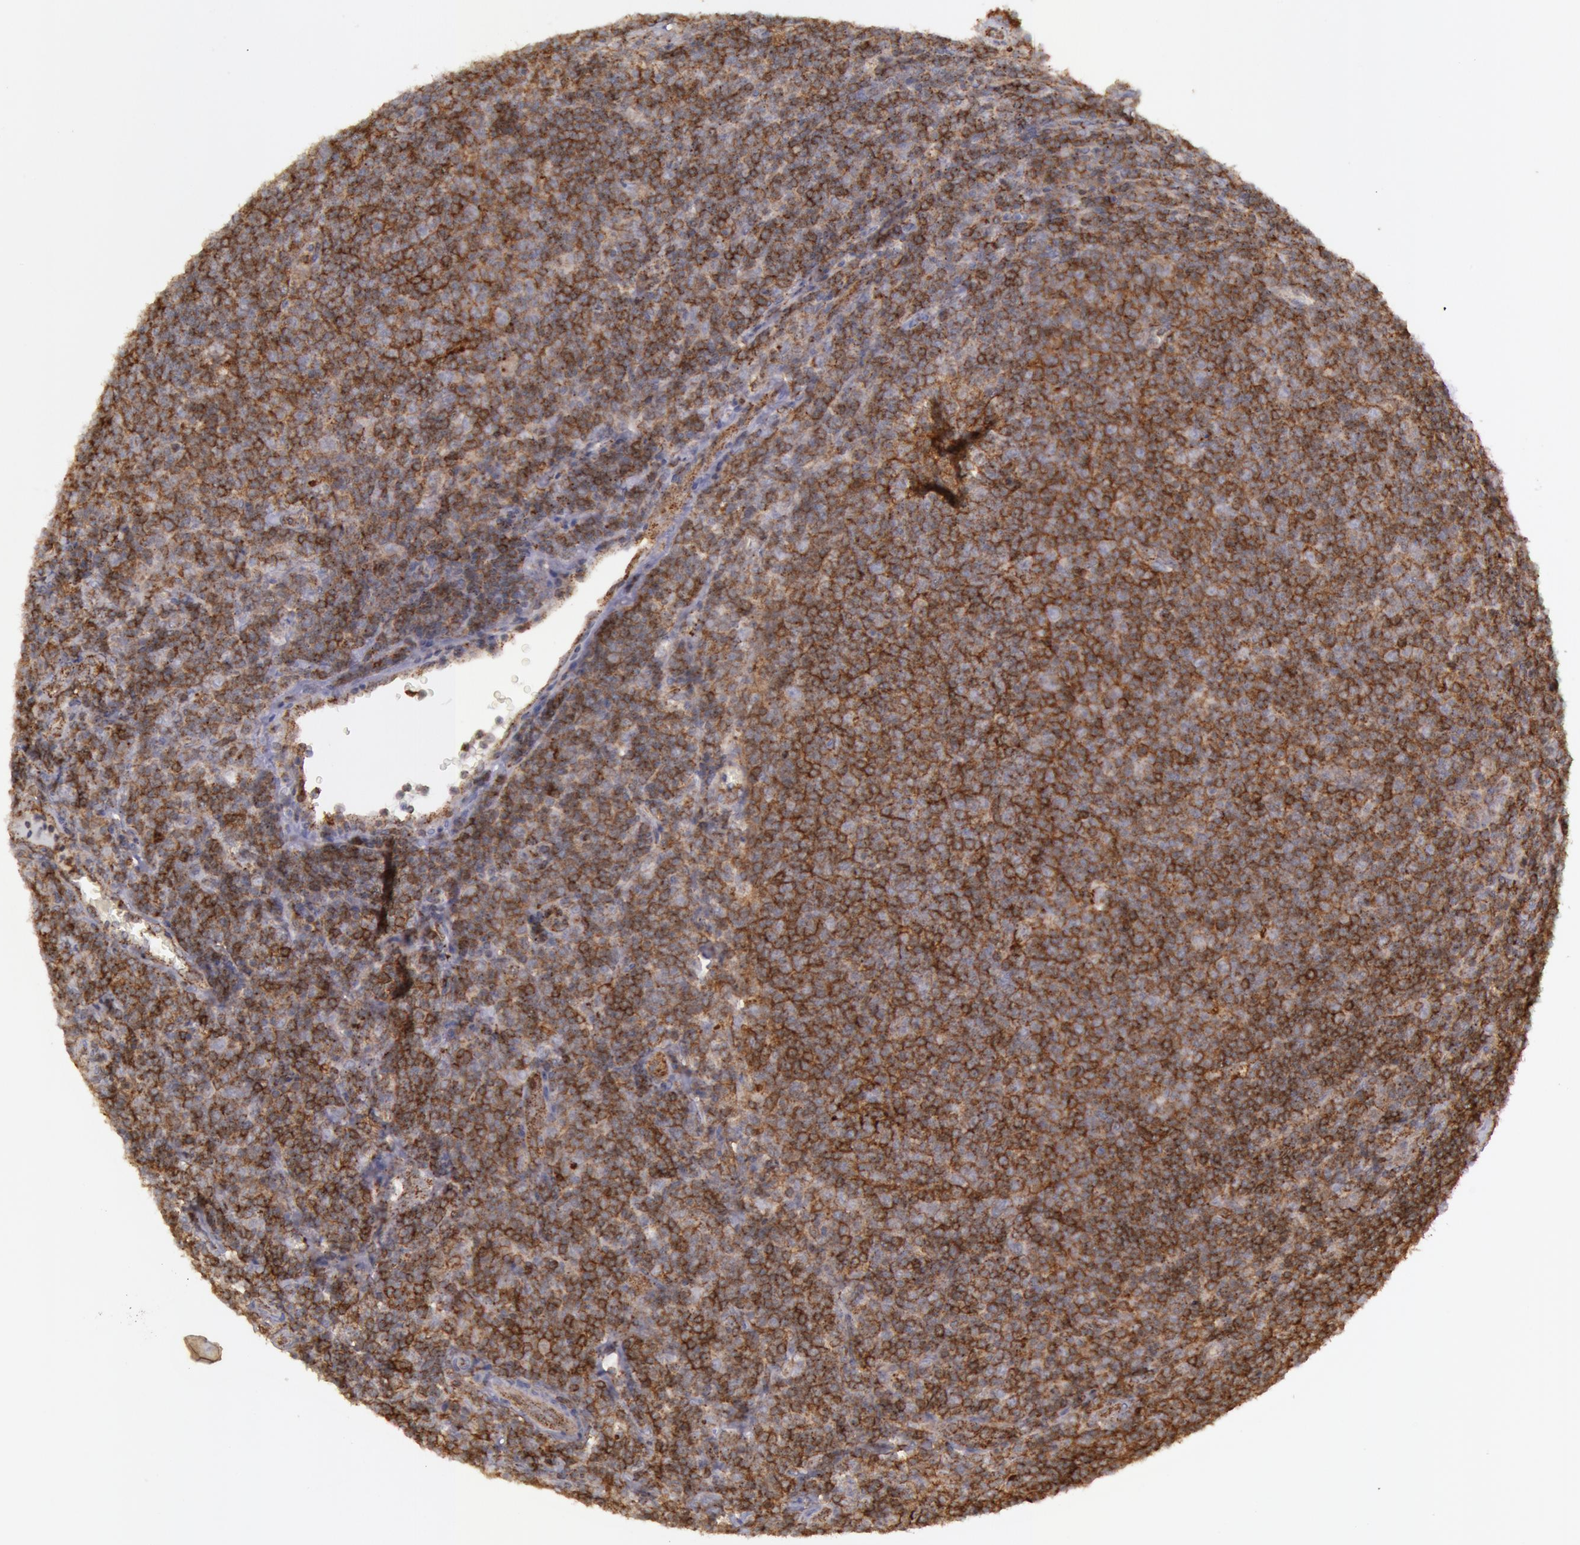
{"staining": {"intensity": "moderate", "quantity": ">75%", "location": "cytoplasmic/membranous"}, "tissue": "lymphoma", "cell_type": "Tumor cells", "image_type": "cancer", "snomed": [{"axis": "morphology", "description": "Malignant lymphoma, non-Hodgkin's type, Low grade"}, {"axis": "topography", "description": "Lymph node"}], "caption": "High-power microscopy captured an immunohistochemistry photomicrograph of lymphoma, revealing moderate cytoplasmic/membranous staining in about >75% of tumor cells.", "gene": "FLOT2", "patient": {"sex": "male", "age": 74}}